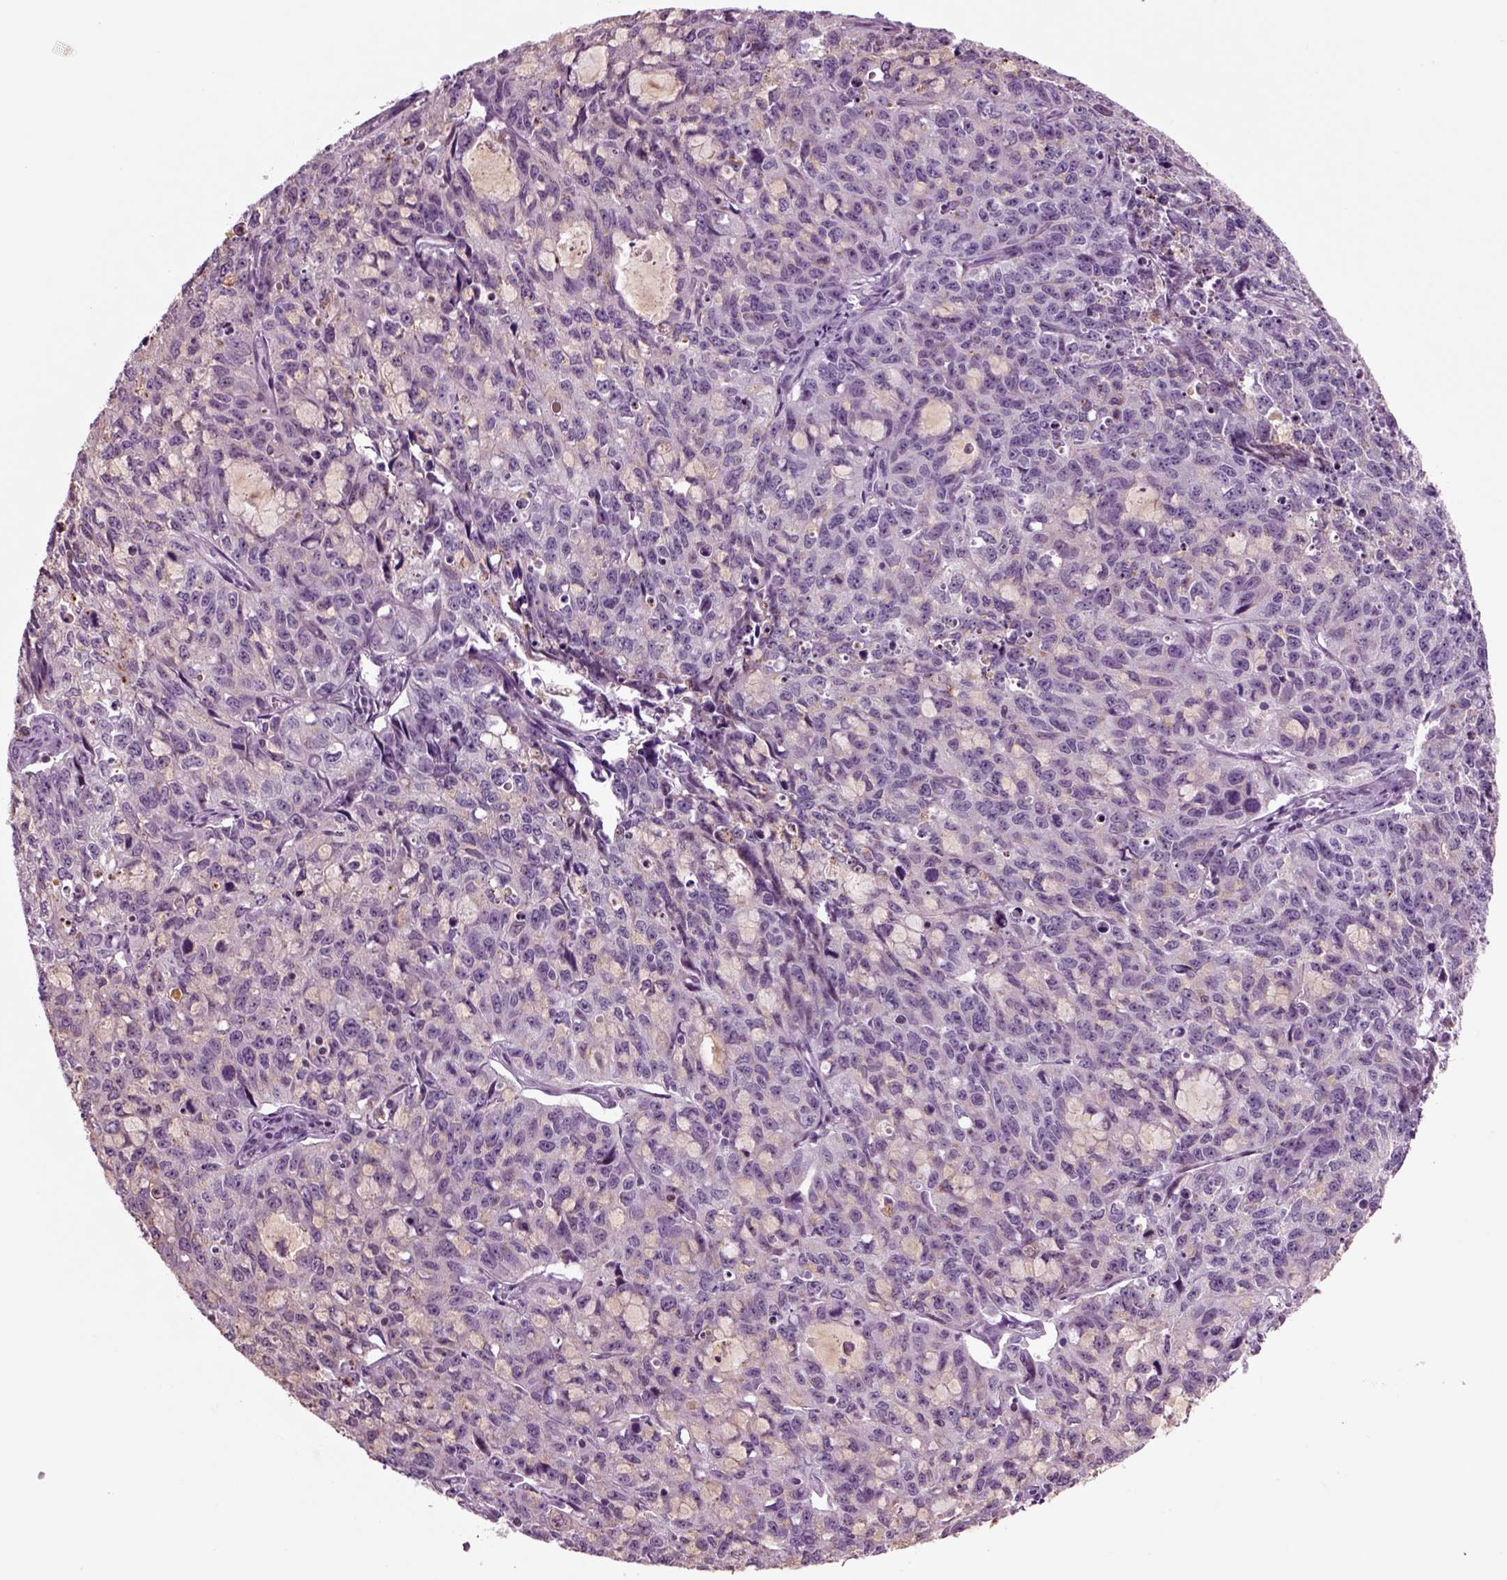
{"staining": {"intensity": "negative", "quantity": "none", "location": "none"}, "tissue": "cervical cancer", "cell_type": "Tumor cells", "image_type": "cancer", "snomed": [{"axis": "morphology", "description": "Squamous cell carcinoma, NOS"}, {"axis": "topography", "description": "Cervix"}], "caption": "This is an IHC photomicrograph of squamous cell carcinoma (cervical). There is no positivity in tumor cells.", "gene": "CHGB", "patient": {"sex": "female", "age": 28}}